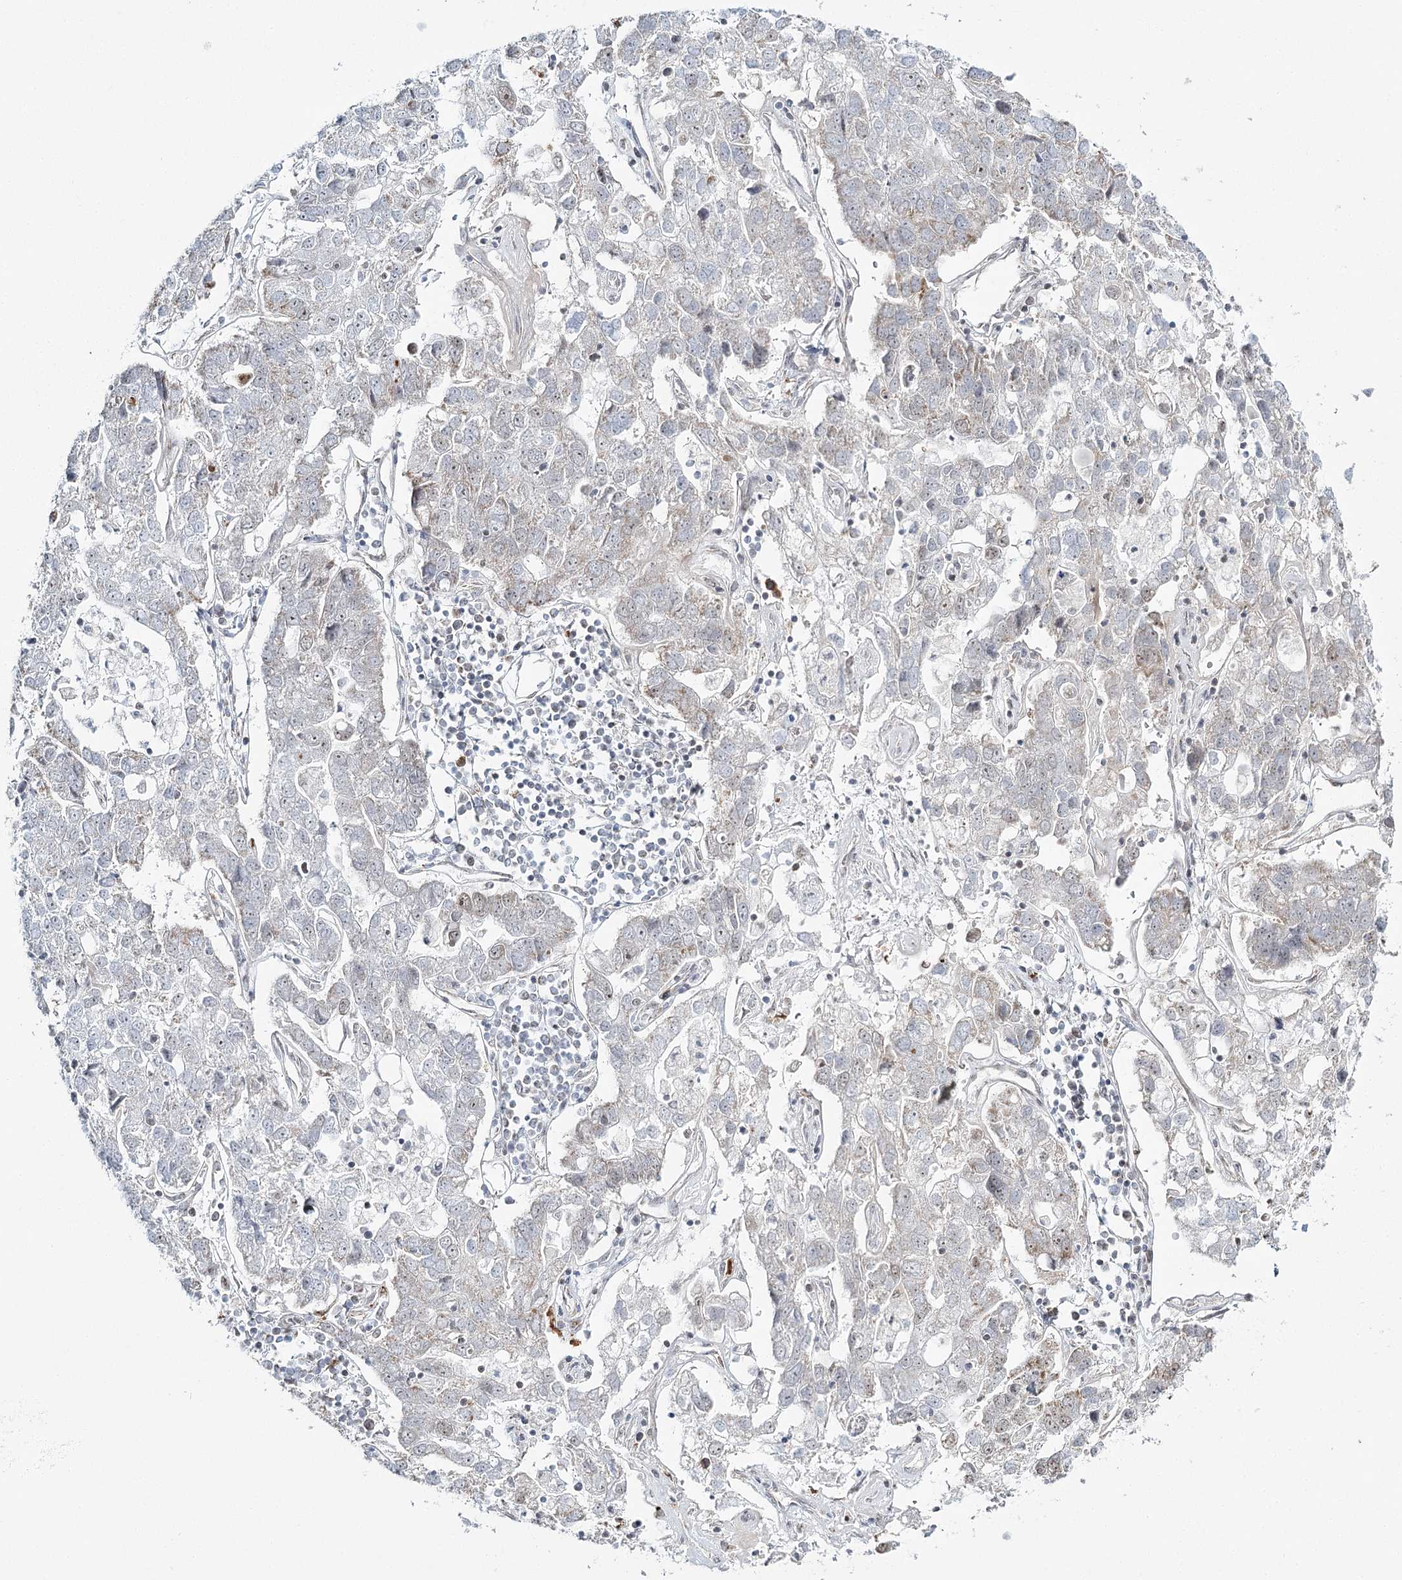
{"staining": {"intensity": "negative", "quantity": "none", "location": "none"}, "tissue": "pancreatic cancer", "cell_type": "Tumor cells", "image_type": "cancer", "snomed": [{"axis": "morphology", "description": "Adenocarcinoma, NOS"}, {"axis": "topography", "description": "Pancreas"}], "caption": "The IHC micrograph has no significant expression in tumor cells of adenocarcinoma (pancreatic) tissue. (DAB immunohistochemistry (IHC), high magnification).", "gene": "ATAD1", "patient": {"sex": "female", "age": 61}}